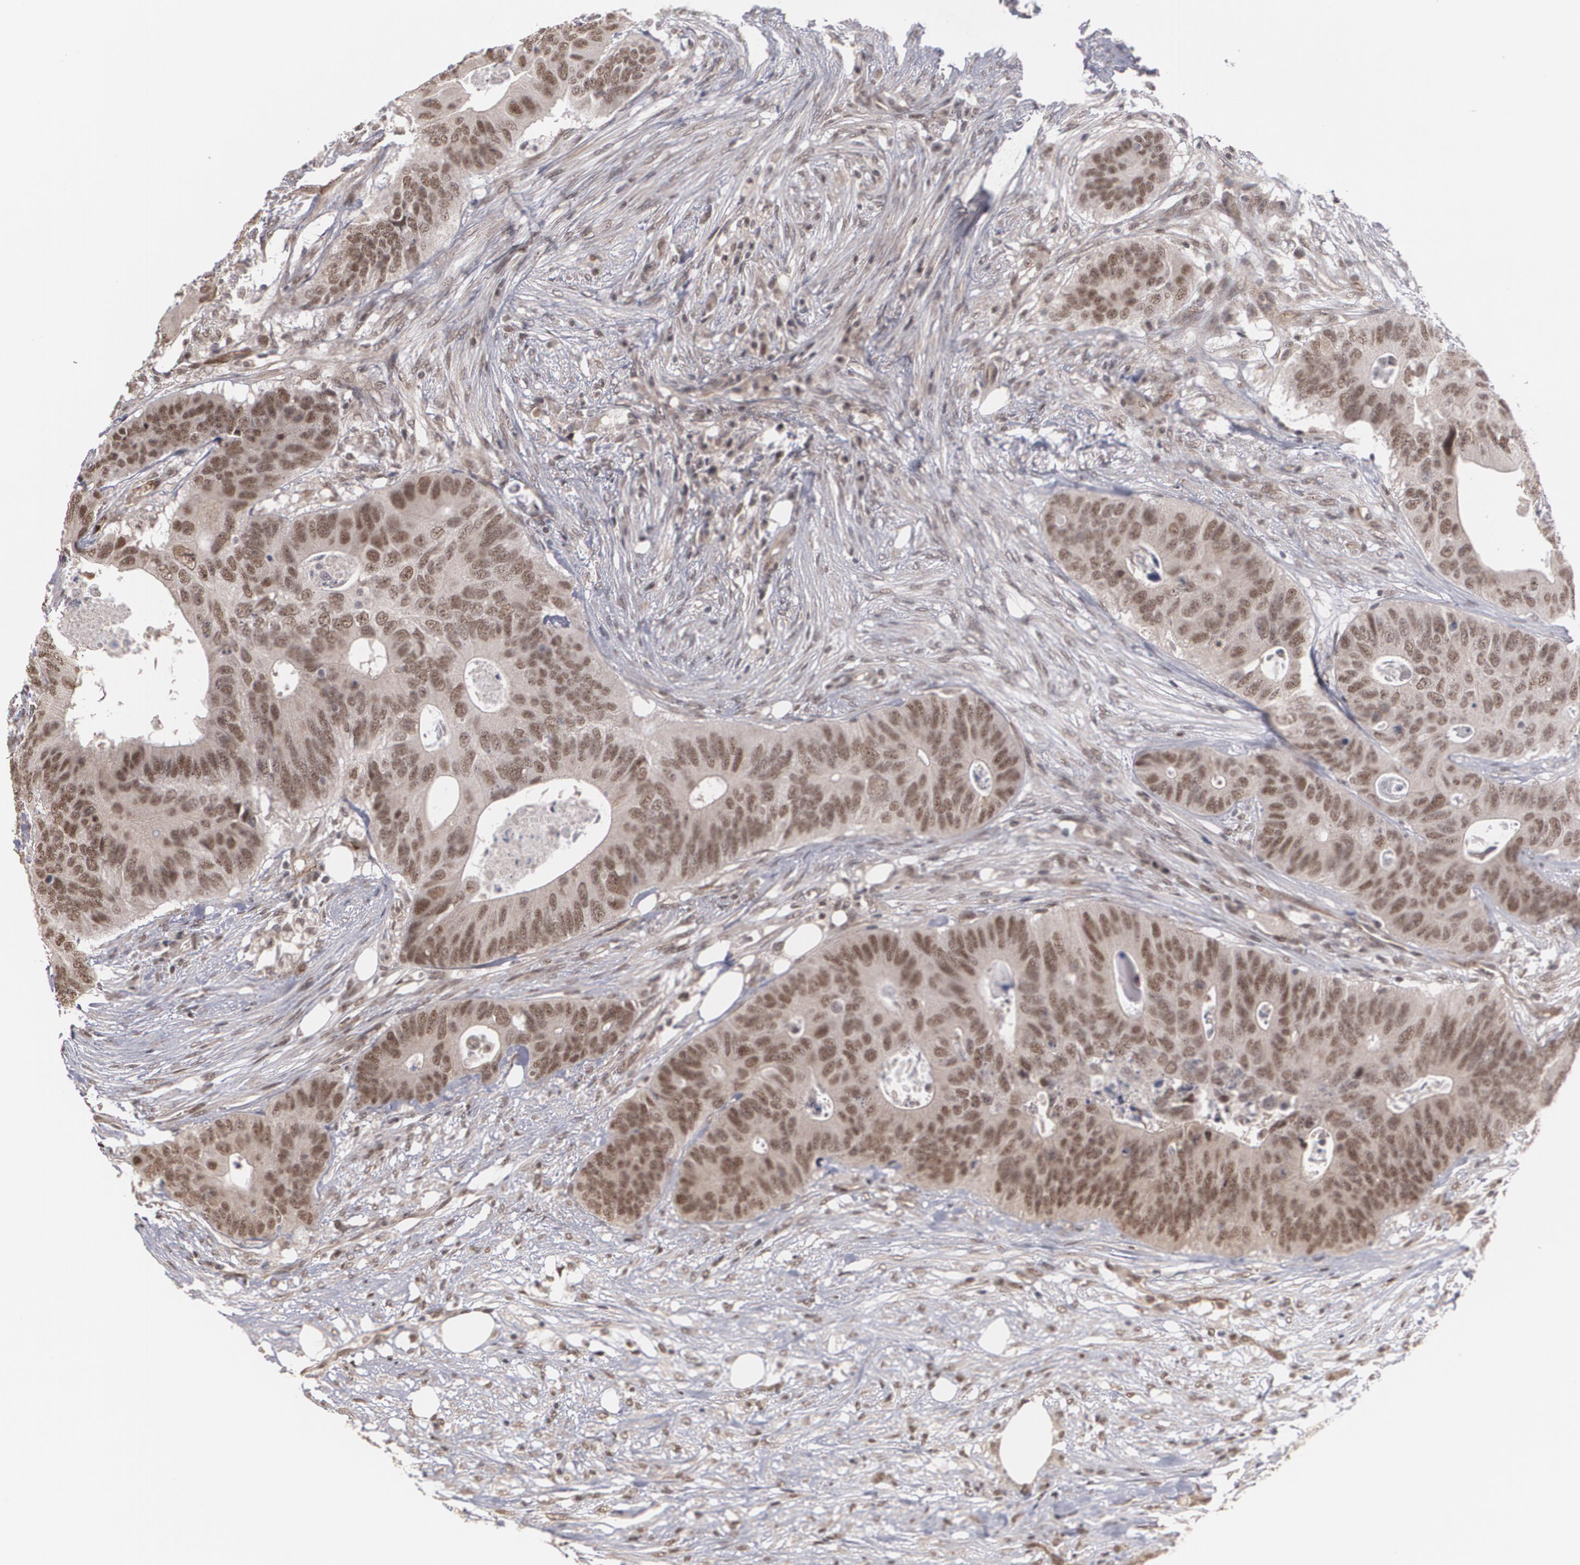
{"staining": {"intensity": "moderate", "quantity": ">75%", "location": "cytoplasmic/membranous,nuclear"}, "tissue": "colorectal cancer", "cell_type": "Tumor cells", "image_type": "cancer", "snomed": [{"axis": "morphology", "description": "Adenocarcinoma, NOS"}, {"axis": "topography", "description": "Colon"}], "caption": "A brown stain shows moderate cytoplasmic/membranous and nuclear expression of a protein in human colorectal cancer (adenocarcinoma) tumor cells.", "gene": "ZNF75A", "patient": {"sex": "male", "age": 71}}